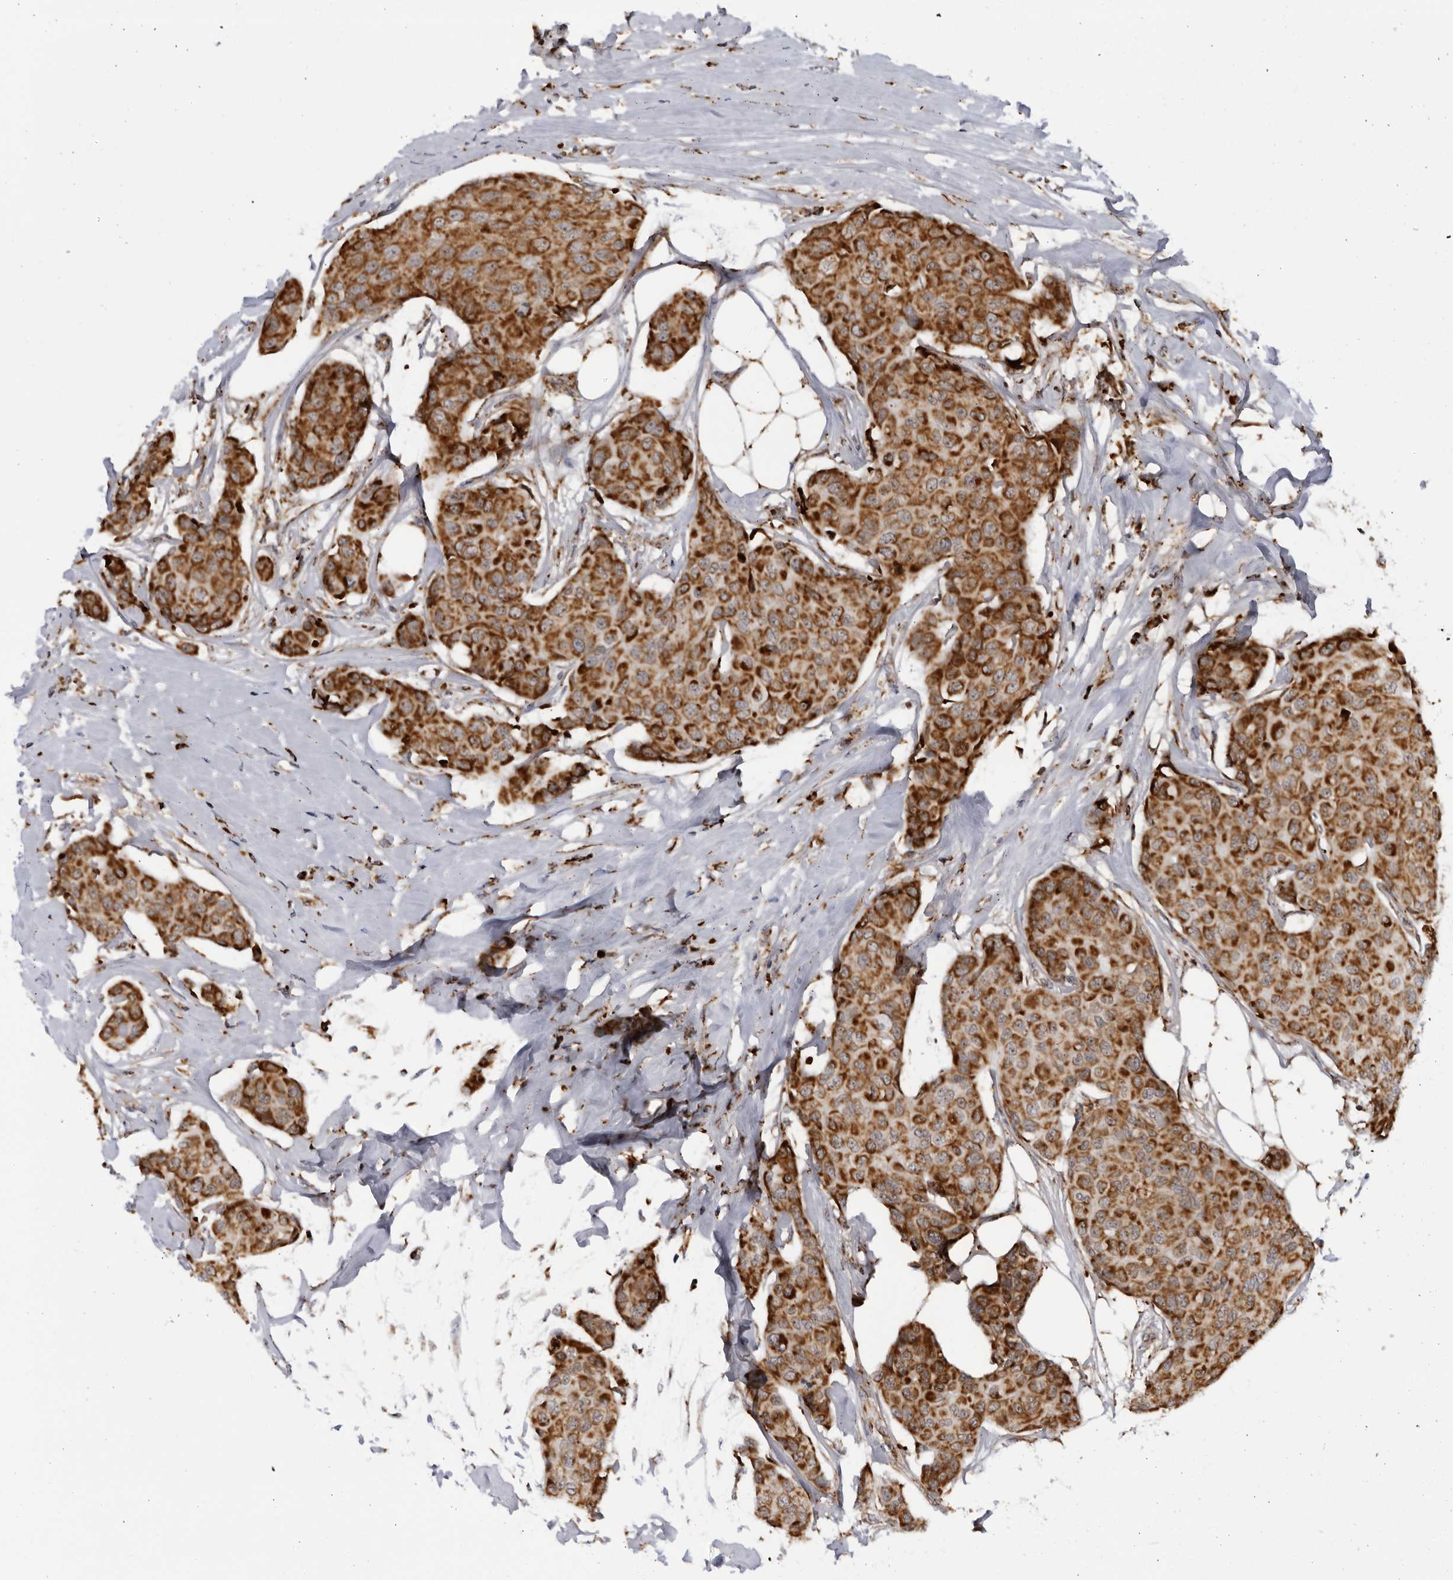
{"staining": {"intensity": "strong", "quantity": ">75%", "location": "cytoplasmic/membranous"}, "tissue": "breast cancer", "cell_type": "Tumor cells", "image_type": "cancer", "snomed": [{"axis": "morphology", "description": "Duct carcinoma"}, {"axis": "topography", "description": "Breast"}], "caption": "Brown immunohistochemical staining in breast infiltrating ductal carcinoma displays strong cytoplasmic/membranous expression in about >75% of tumor cells. (brown staining indicates protein expression, while blue staining denotes nuclei).", "gene": "RBM34", "patient": {"sex": "female", "age": 80}}